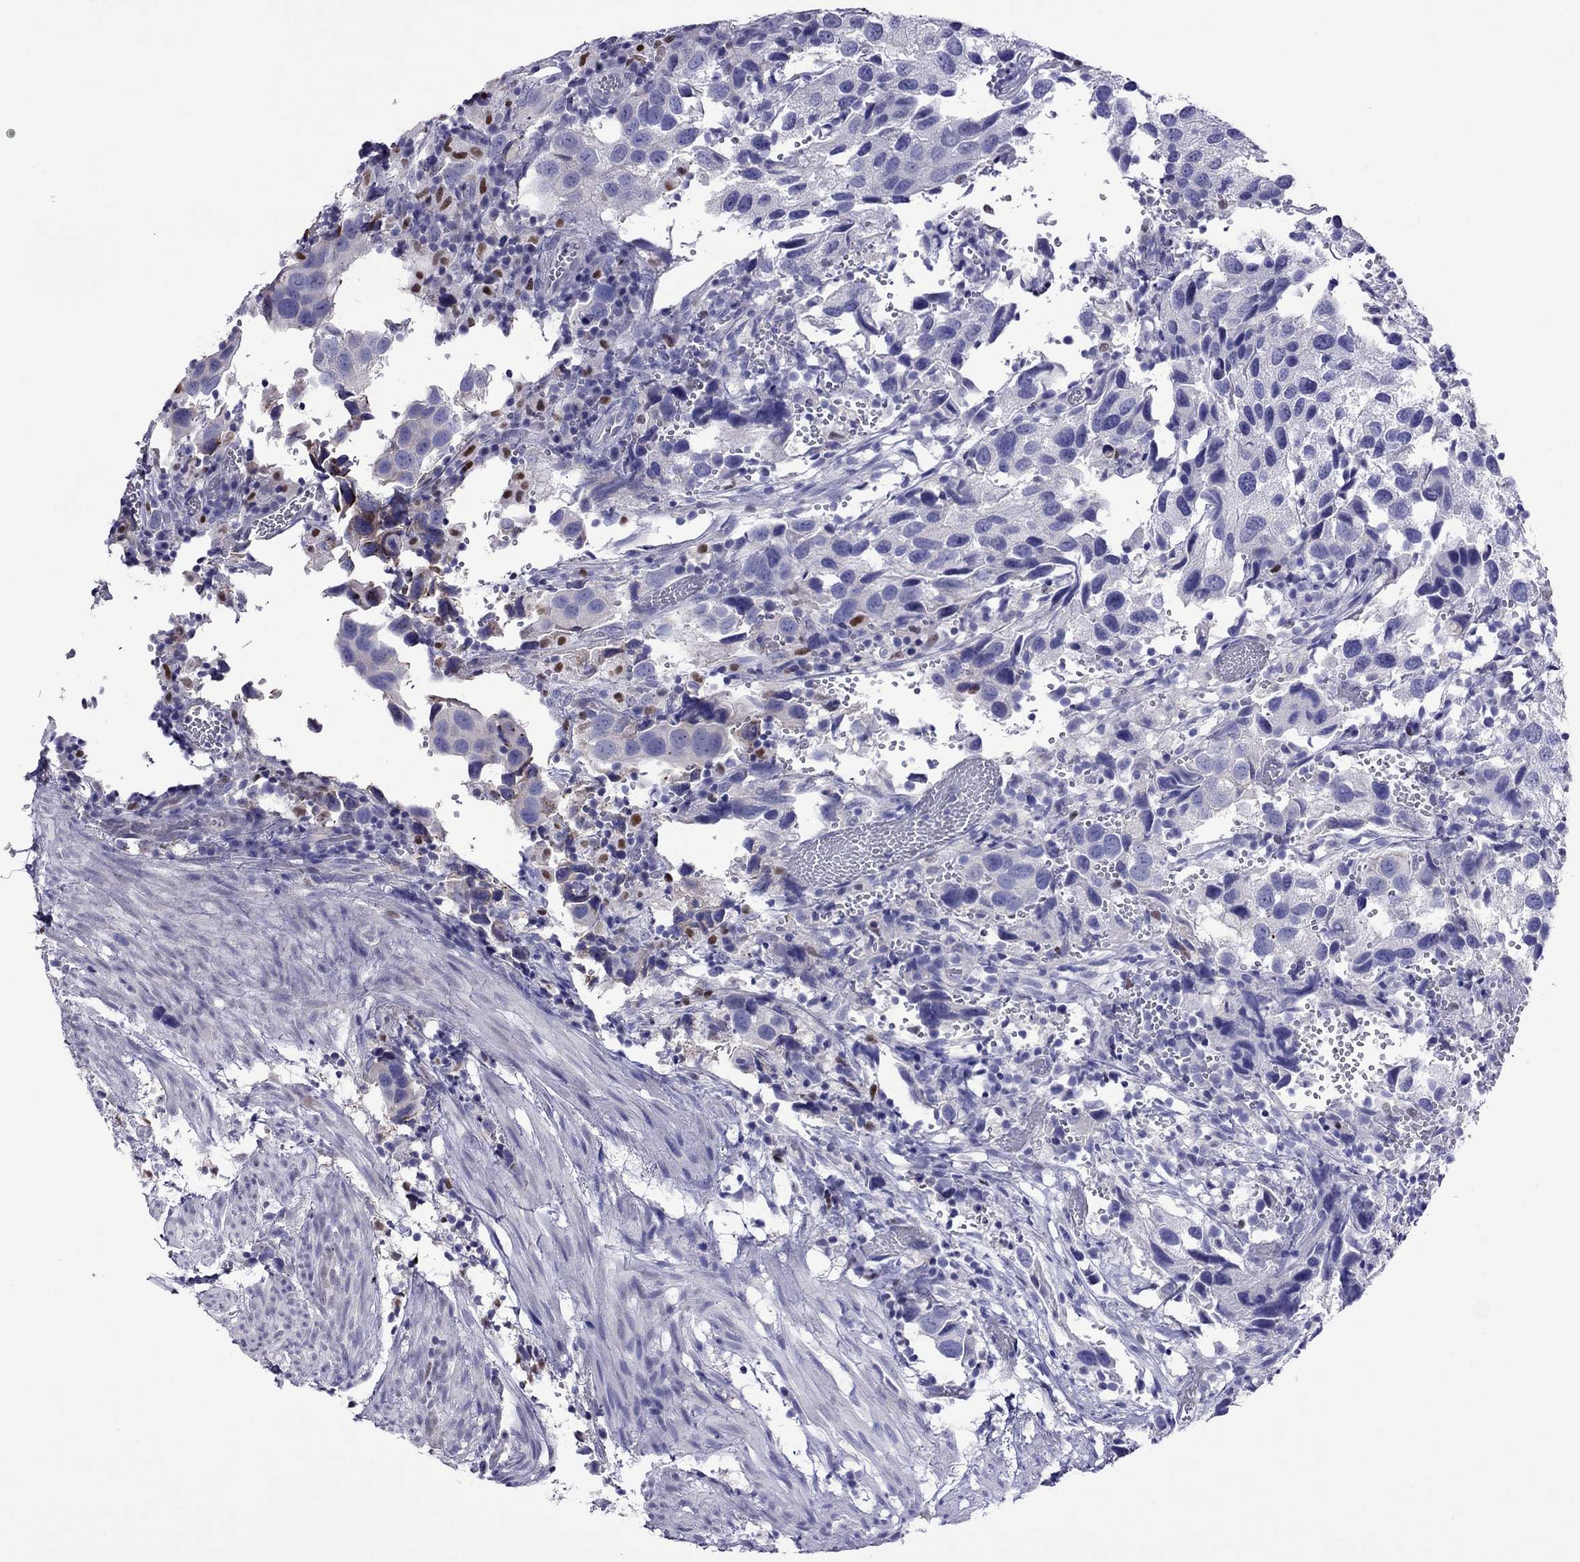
{"staining": {"intensity": "negative", "quantity": "none", "location": "none"}, "tissue": "urothelial cancer", "cell_type": "Tumor cells", "image_type": "cancer", "snomed": [{"axis": "morphology", "description": "Urothelial carcinoma, High grade"}, {"axis": "topography", "description": "Urinary bladder"}], "caption": "Micrograph shows no protein positivity in tumor cells of high-grade urothelial carcinoma tissue.", "gene": "MPZ", "patient": {"sex": "male", "age": 79}}